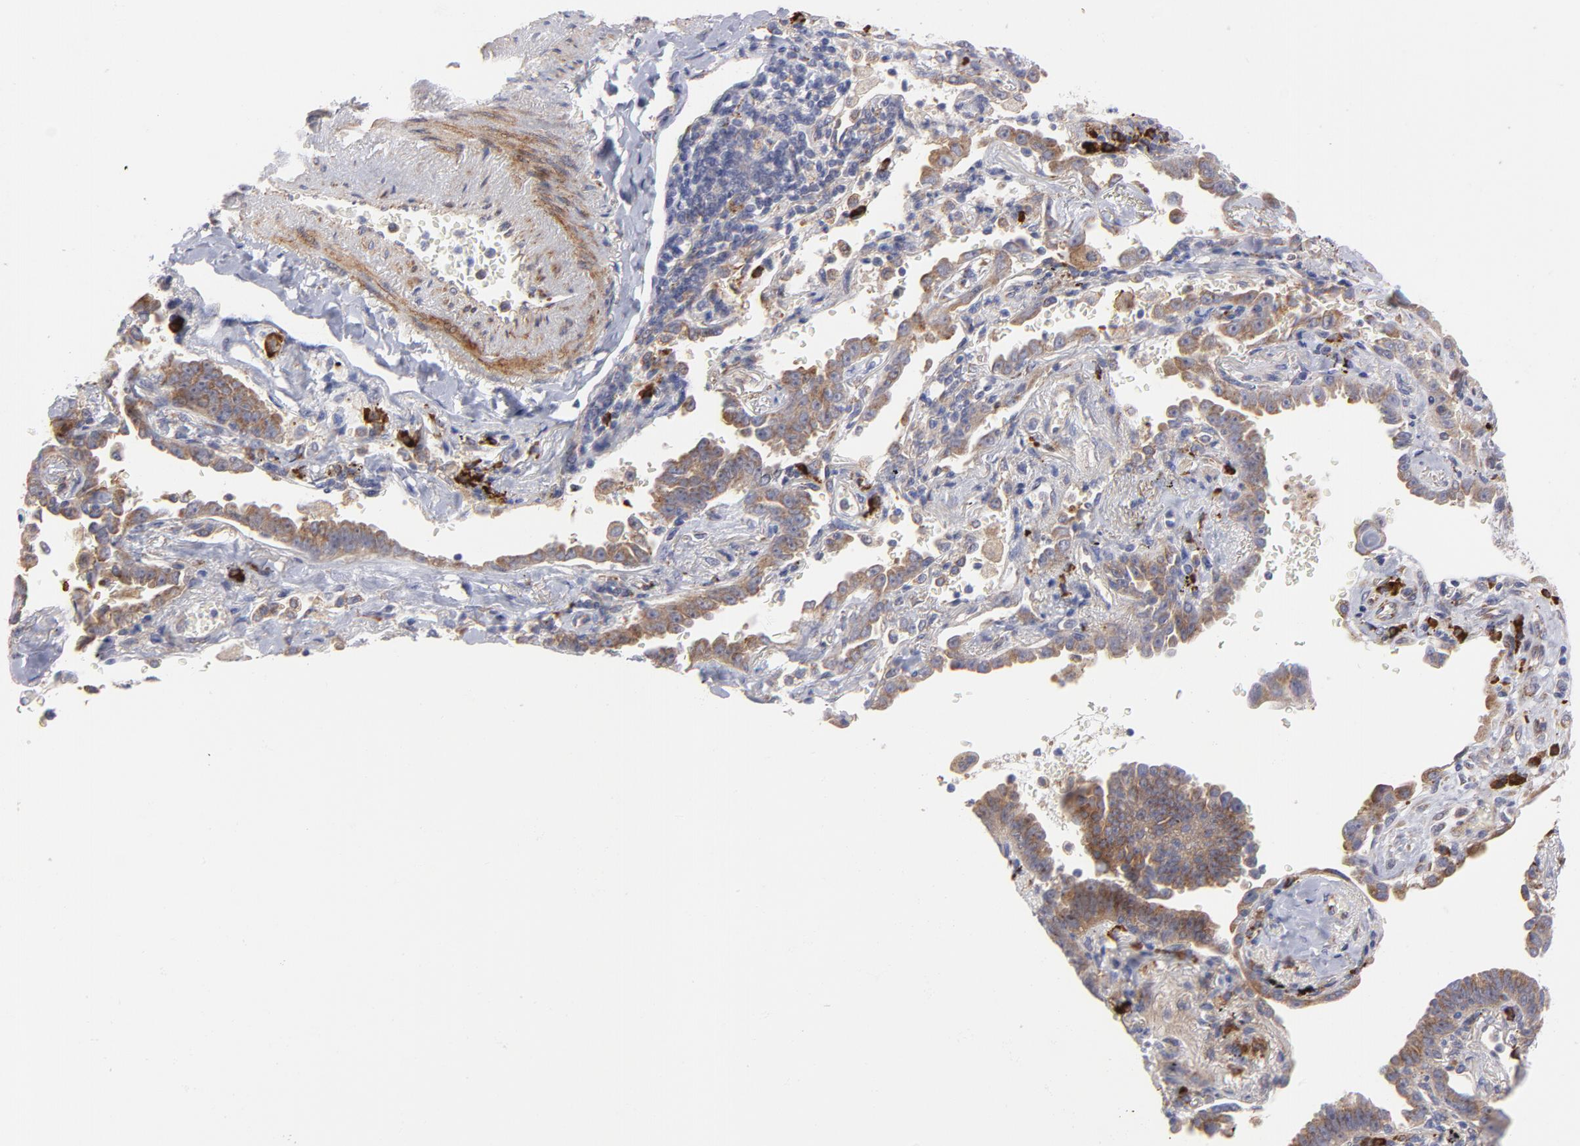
{"staining": {"intensity": "moderate", "quantity": ">75%", "location": "cytoplasmic/membranous"}, "tissue": "lung cancer", "cell_type": "Tumor cells", "image_type": "cancer", "snomed": [{"axis": "morphology", "description": "Adenocarcinoma, NOS"}, {"axis": "topography", "description": "Lung"}], "caption": "Human lung cancer (adenocarcinoma) stained for a protein (brown) demonstrates moderate cytoplasmic/membranous positive positivity in approximately >75% of tumor cells.", "gene": "RAPGEF3", "patient": {"sex": "female", "age": 64}}